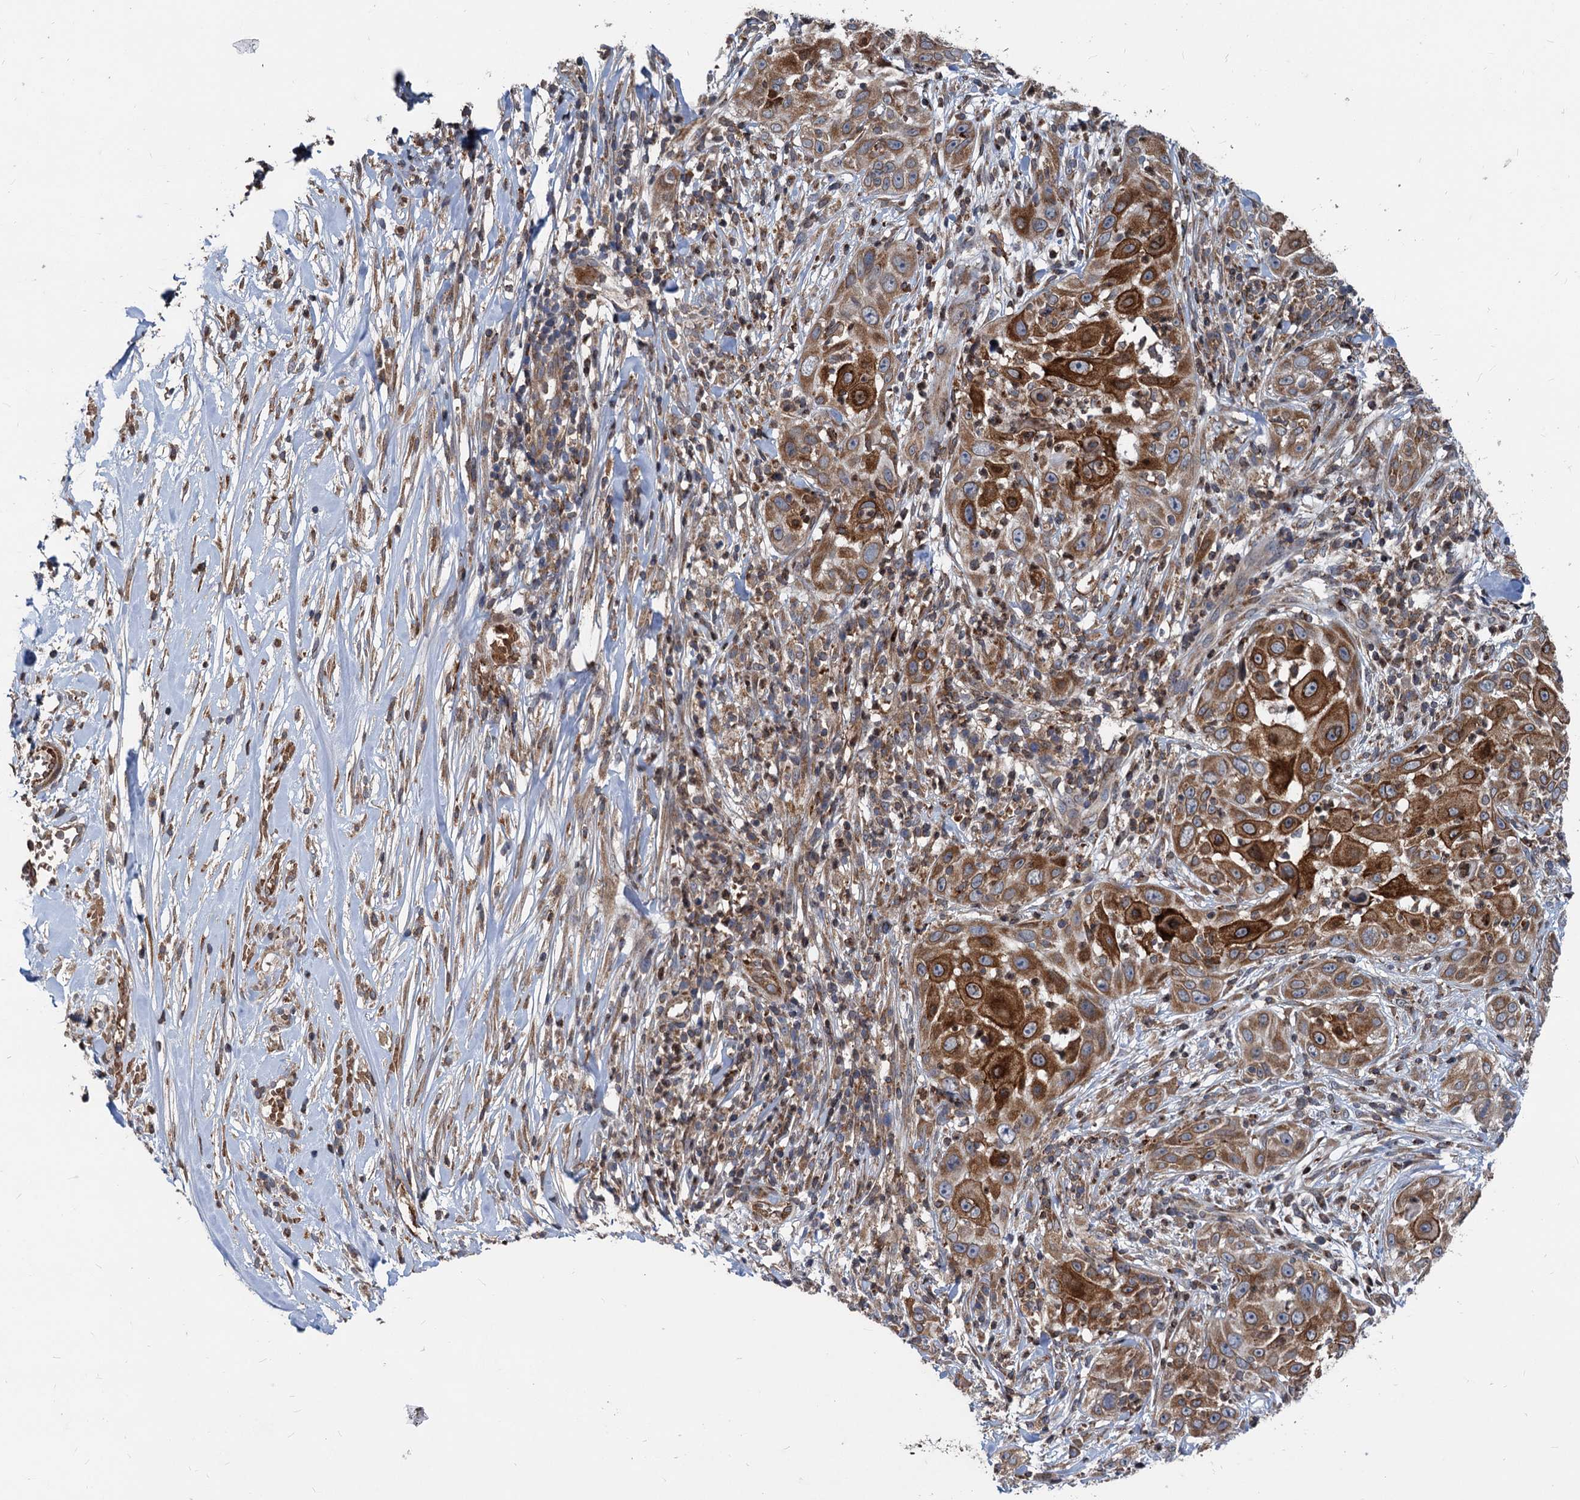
{"staining": {"intensity": "strong", "quantity": ">75%", "location": "cytoplasmic/membranous"}, "tissue": "skin cancer", "cell_type": "Tumor cells", "image_type": "cancer", "snomed": [{"axis": "morphology", "description": "Squamous cell carcinoma, NOS"}, {"axis": "topography", "description": "Skin"}], "caption": "Skin cancer (squamous cell carcinoma) was stained to show a protein in brown. There is high levels of strong cytoplasmic/membranous expression in about >75% of tumor cells.", "gene": "STIM1", "patient": {"sex": "female", "age": 44}}